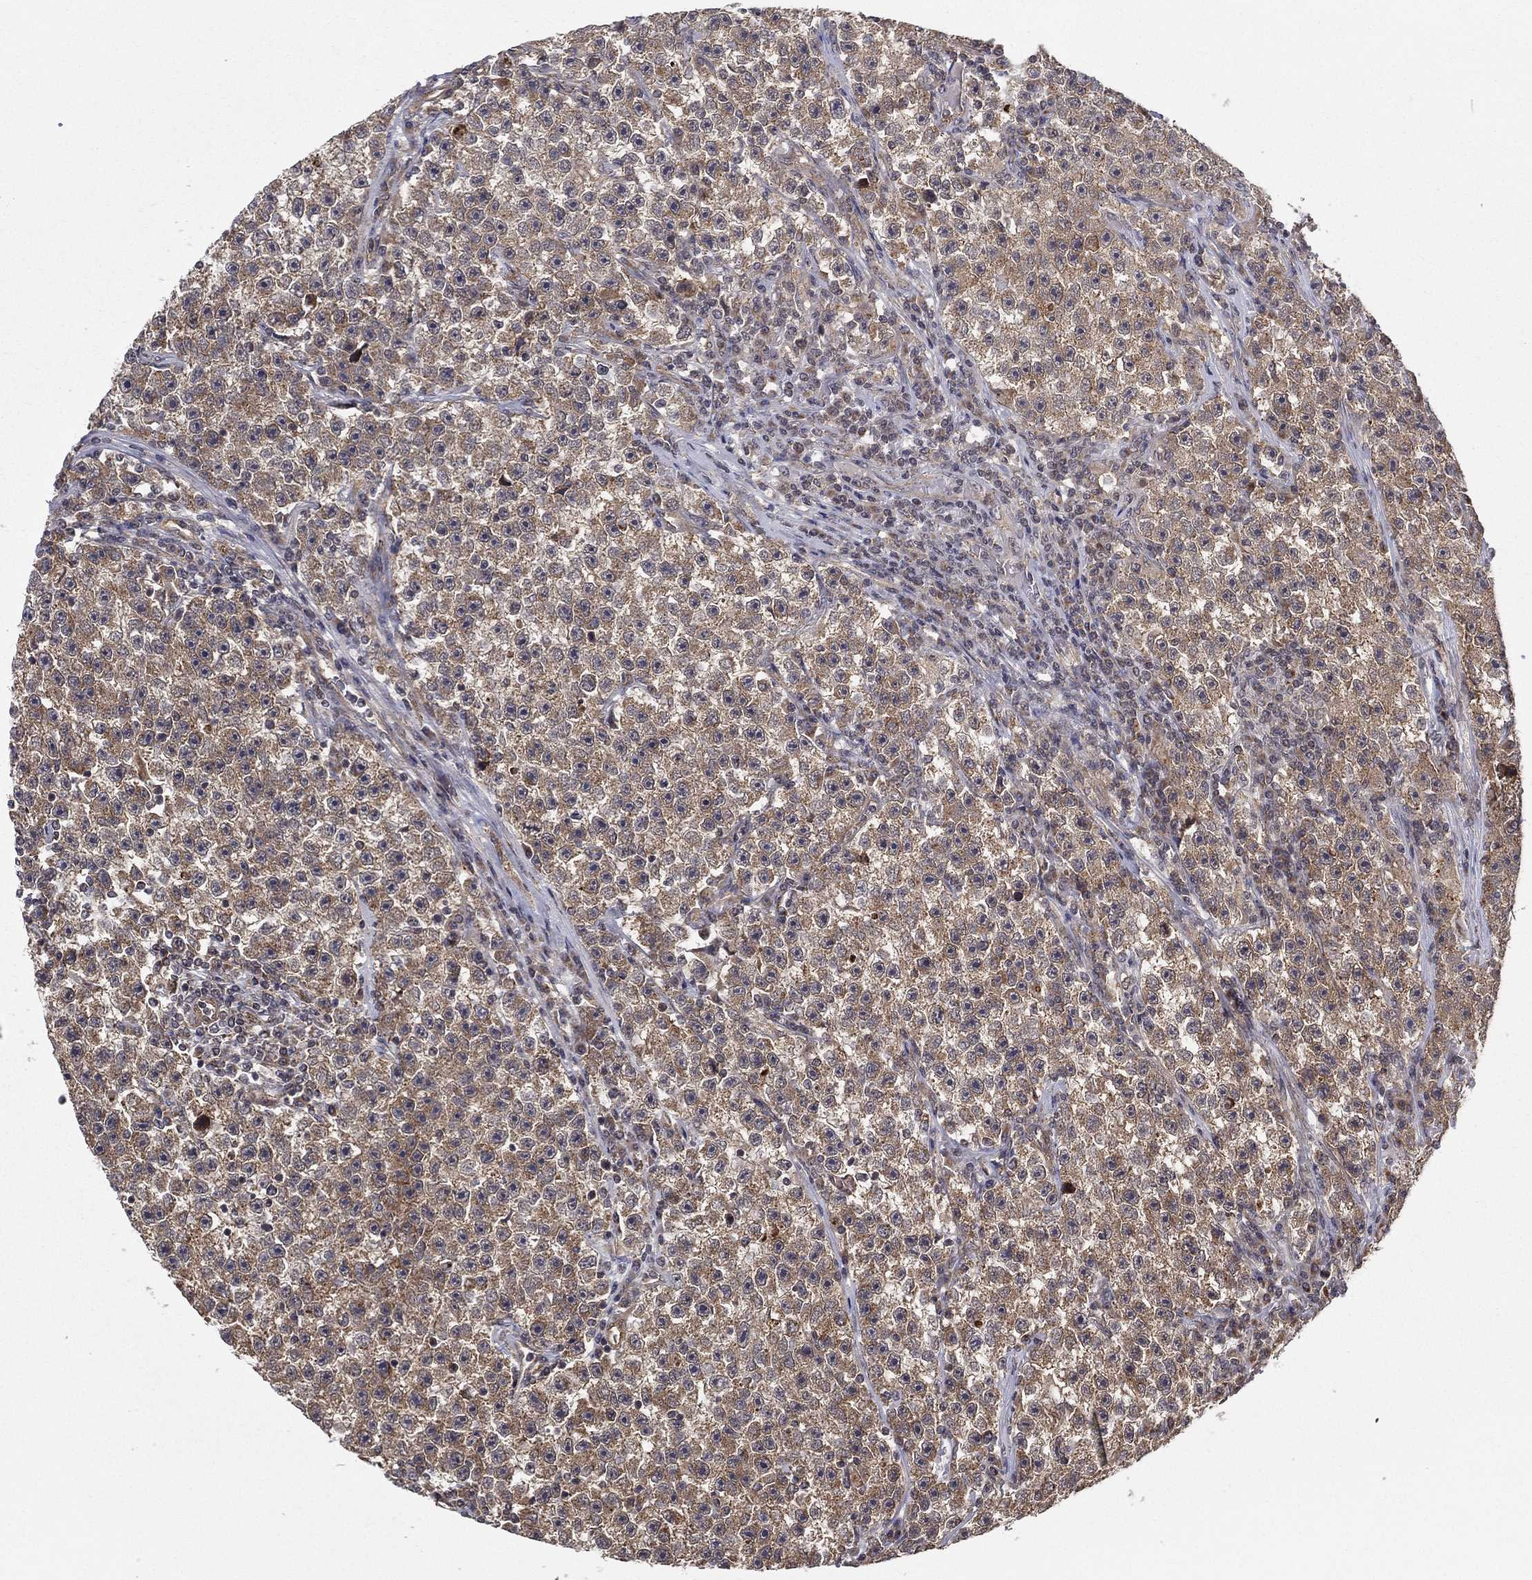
{"staining": {"intensity": "moderate", "quantity": "25%-75%", "location": "cytoplasmic/membranous"}, "tissue": "testis cancer", "cell_type": "Tumor cells", "image_type": "cancer", "snomed": [{"axis": "morphology", "description": "Seminoma, NOS"}, {"axis": "topography", "description": "Testis"}], "caption": "IHC of testis cancer demonstrates medium levels of moderate cytoplasmic/membranous staining in about 25%-75% of tumor cells. Using DAB (brown) and hematoxylin (blue) stains, captured at high magnification using brightfield microscopy.", "gene": "UACA", "patient": {"sex": "male", "age": 22}}